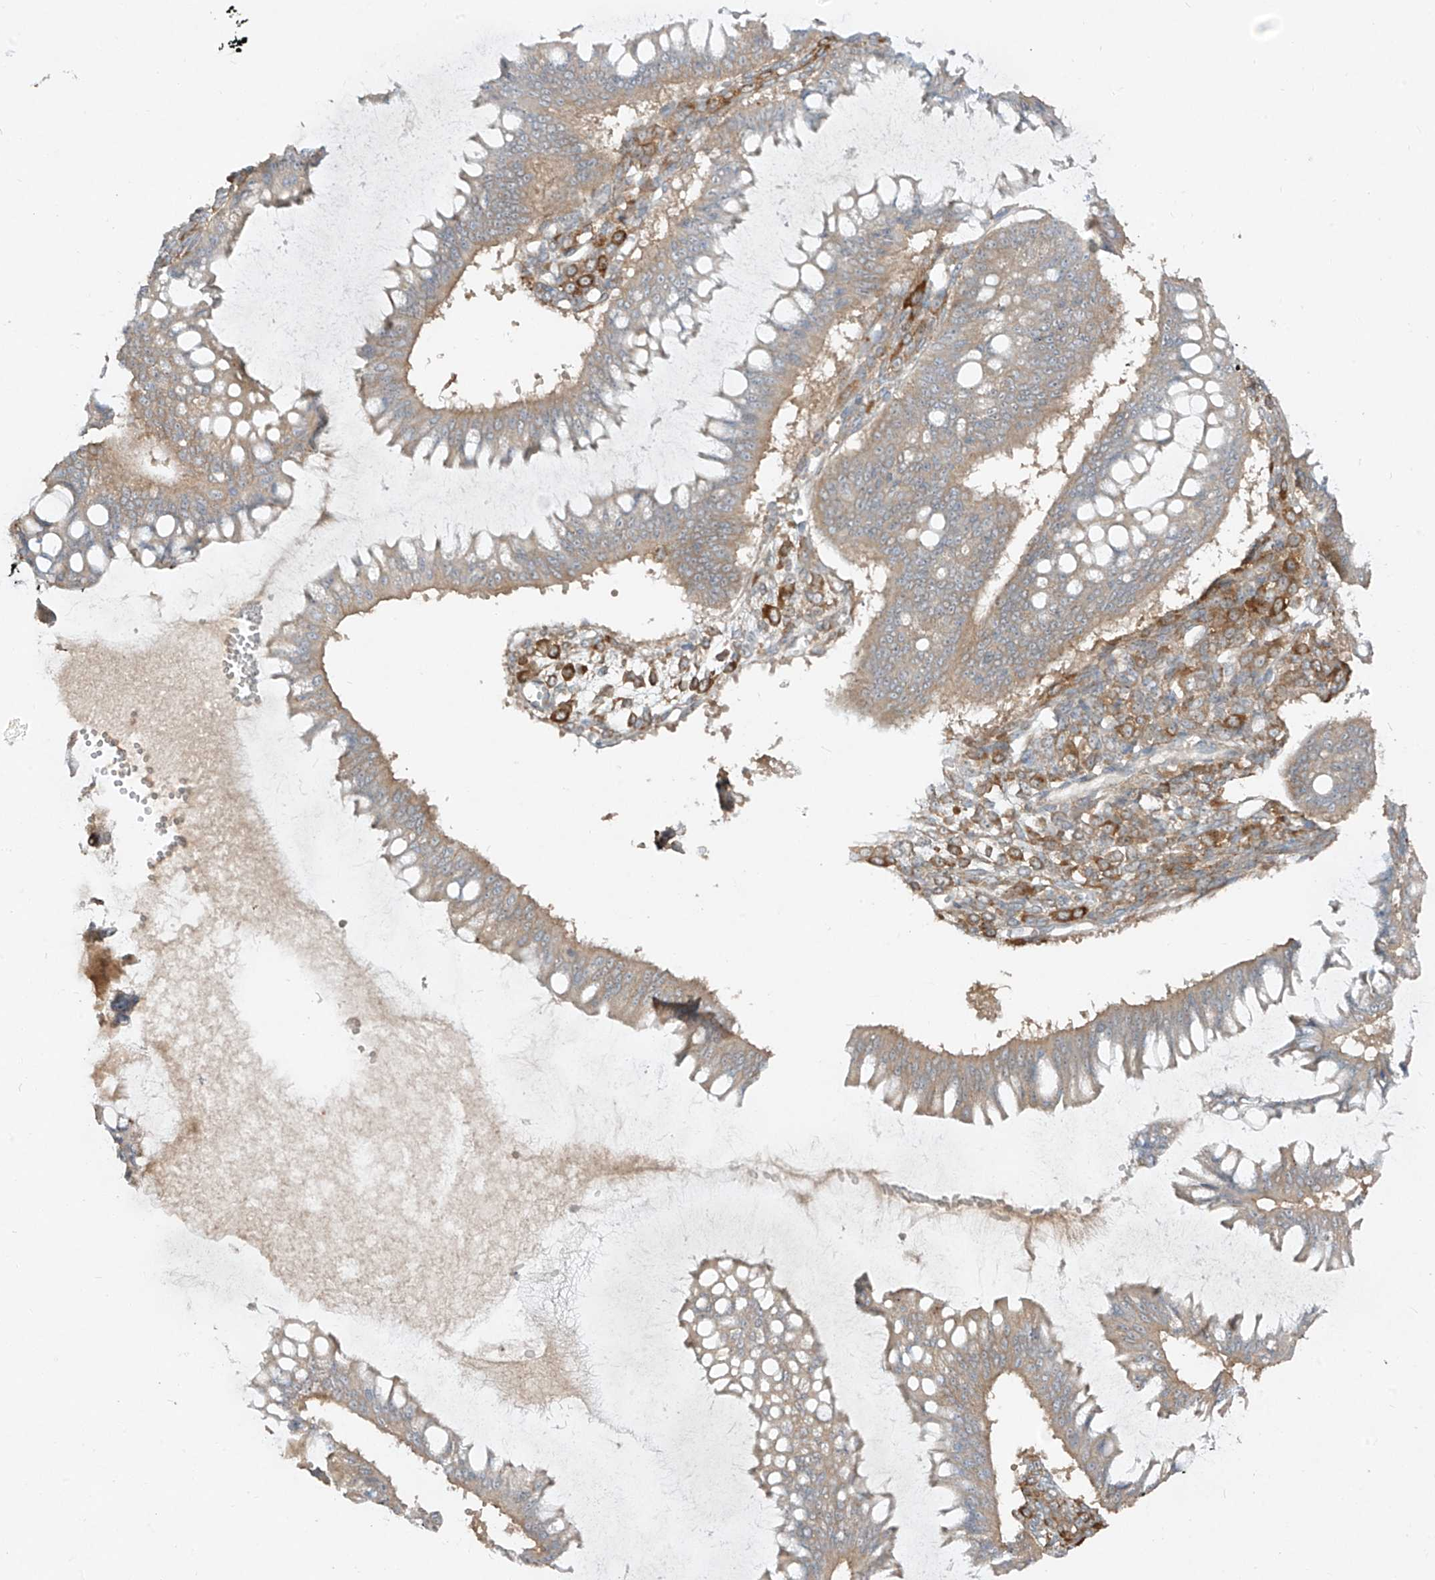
{"staining": {"intensity": "moderate", "quantity": "25%-75%", "location": "cytoplasmic/membranous"}, "tissue": "ovarian cancer", "cell_type": "Tumor cells", "image_type": "cancer", "snomed": [{"axis": "morphology", "description": "Cystadenocarcinoma, mucinous, NOS"}, {"axis": "topography", "description": "Ovary"}], "caption": "High-magnification brightfield microscopy of ovarian cancer (mucinous cystadenocarcinoma) stained with DAB (brown) and counterstained with hematoxylin (blue). tumor cells exhibit moderate cytoplasmic/membranous staining is present in about25%-75% of cells.", "gene": "LDAH", "patient": {"sex": "female", "age": 73}}